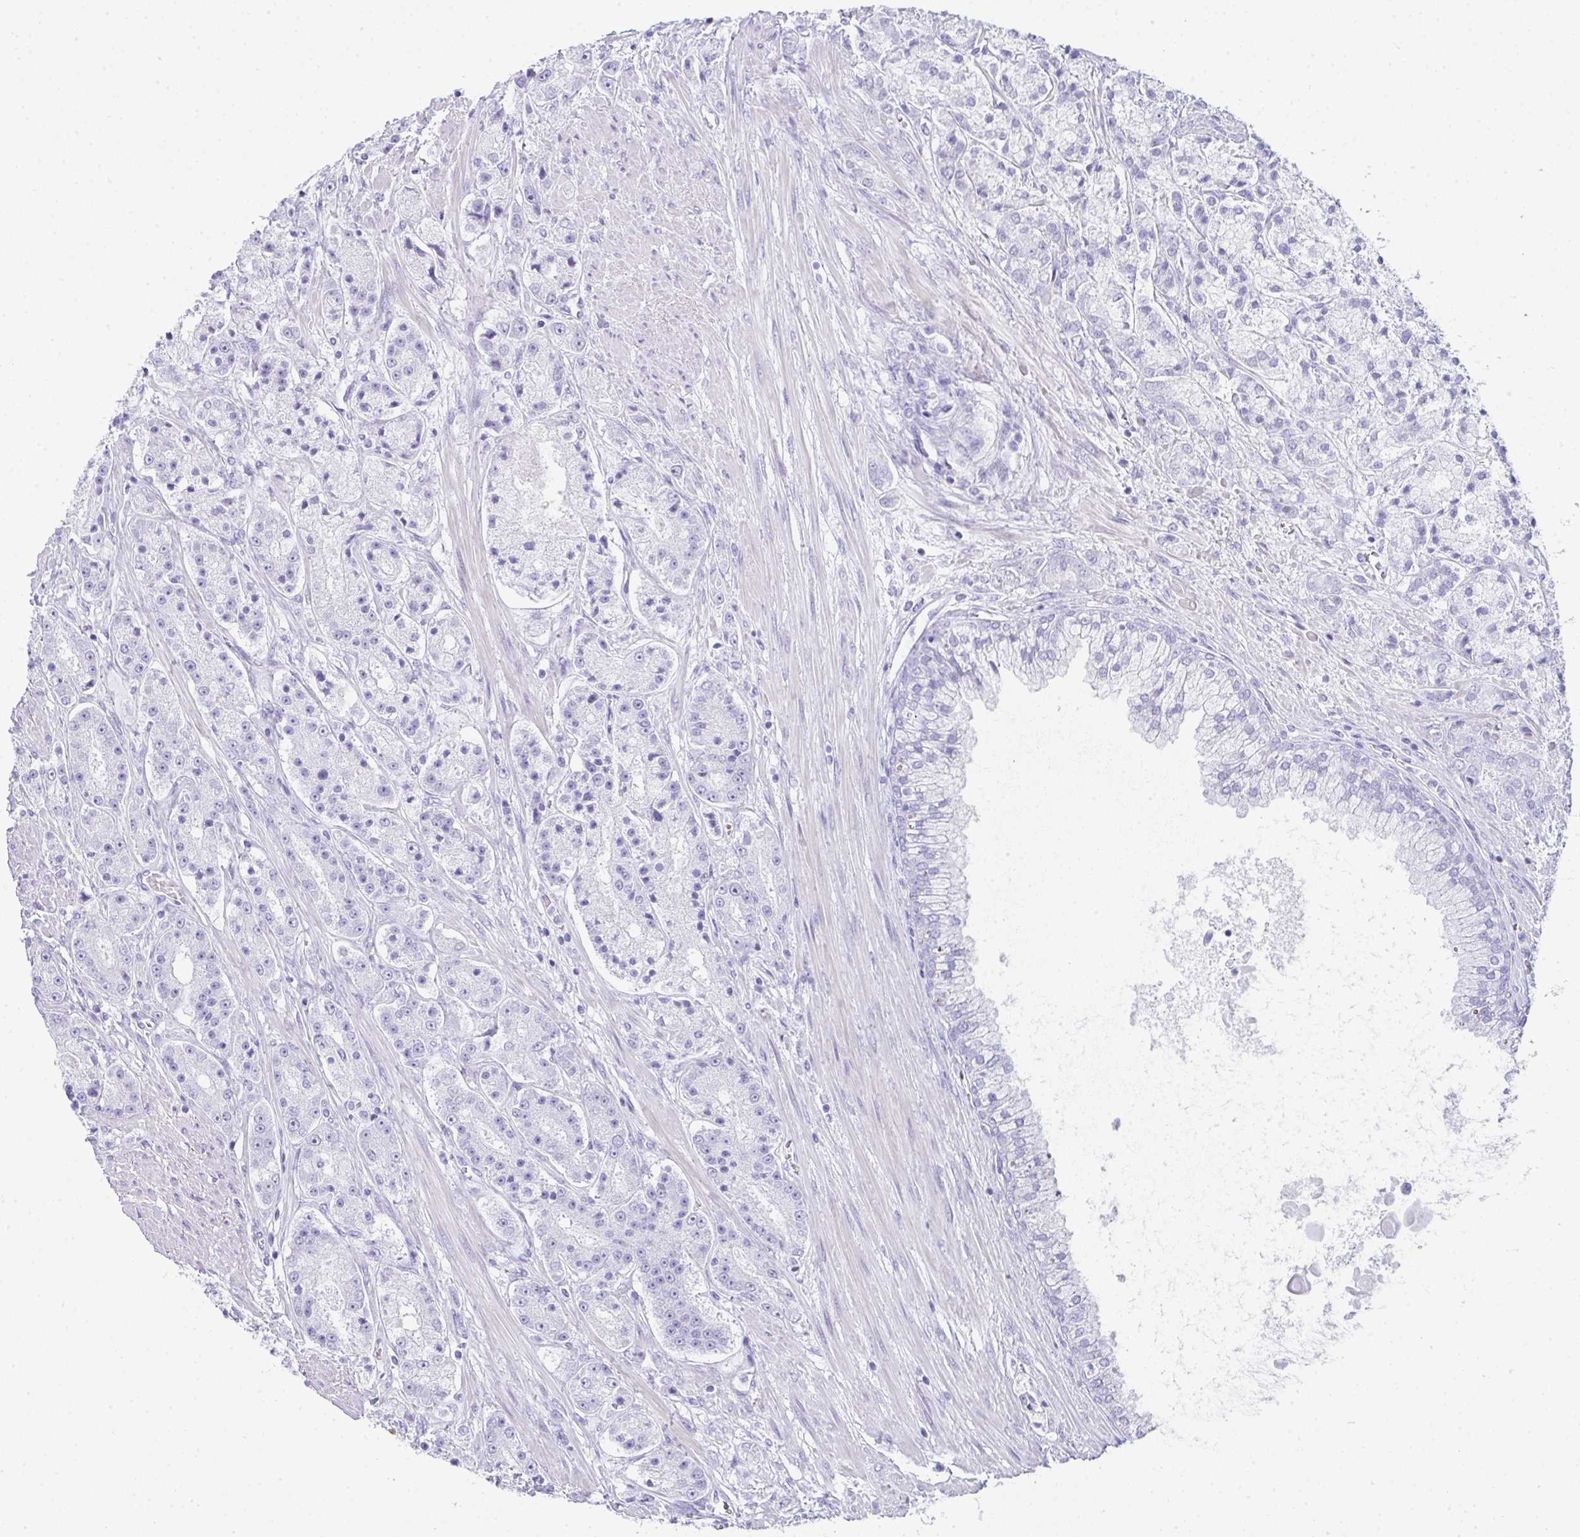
{"staining": {"intensity": "negative", "quantity": "none", "location": "none"}, "tissue": "prostate cancer", "cell_type": "Tumor cells", "image_type": "cancer", "snomed": [{"axis": "morphology", "description": "Adenocarcinoma, High grade"}, {"axis": "topography", "description": "Prostate"}], "caption": "This is an IHC photomicrograph of high-grade adenocarcinoma (prostate). There is no positivity in tumor cells.", "gene": "RLF", "patient": {"sex": "male", "age": 67}}